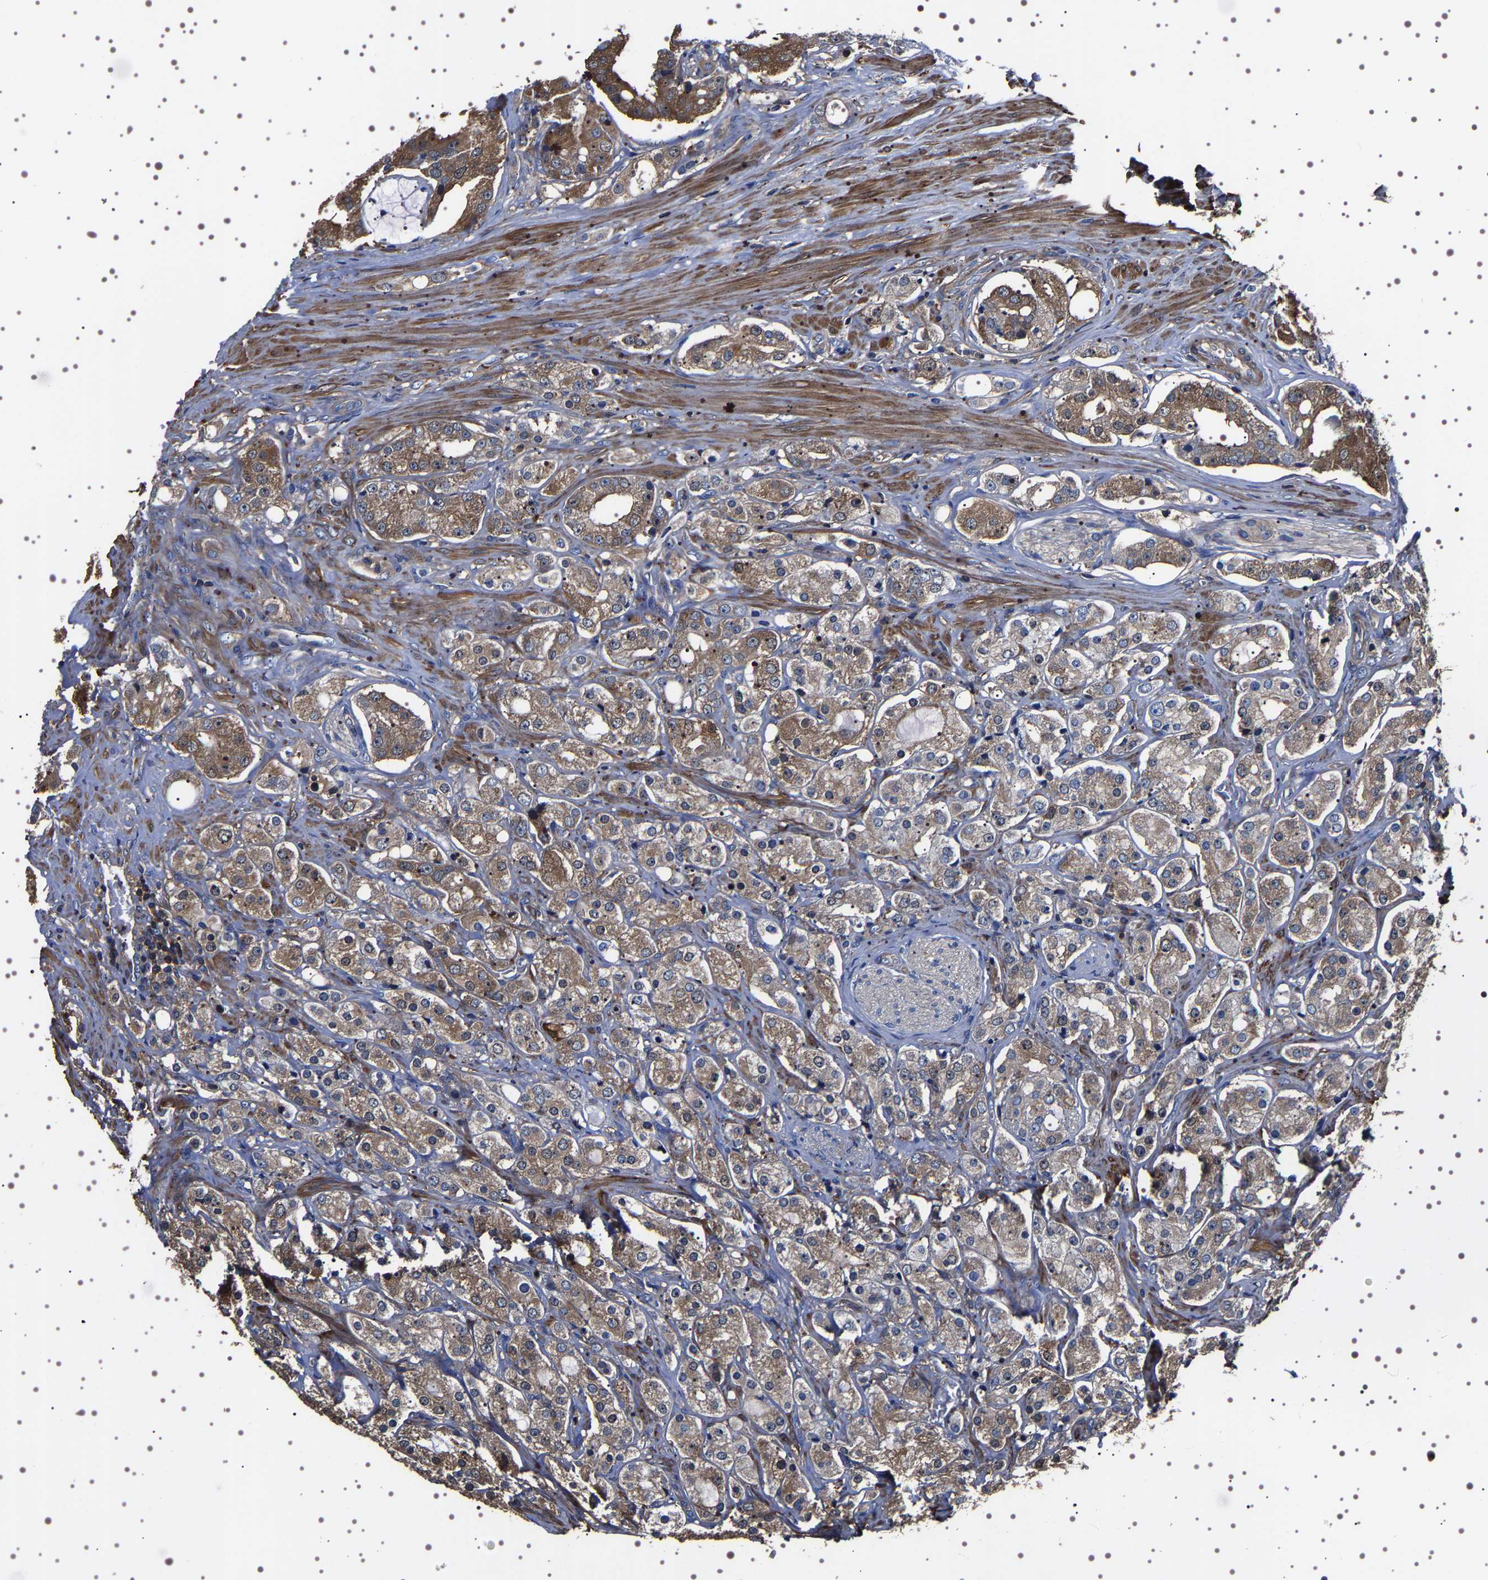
{"staining": {"intensity": "moderate", "quantity": ">75%", "location": "cytoplasmic/membranous"}, "tissue": "prostate cancer", "cell_type": "Tumor cells", "image_type": "cancer", "snomed": [{"axis": "morphology", "description": "Adenocarcinoma, High grade"}, {"axis": "topography", "description": "Prostate"}], "caption": "Prostate cancer (adenocarcinoma (high-grade)) tissue shows moderate cytoplasmic/membranous expression in approximately >75% of tumor cells, visualized by immunohistochemistry.", "gene": "WDR1", "patient": {"sex": "male", "age": 68}}